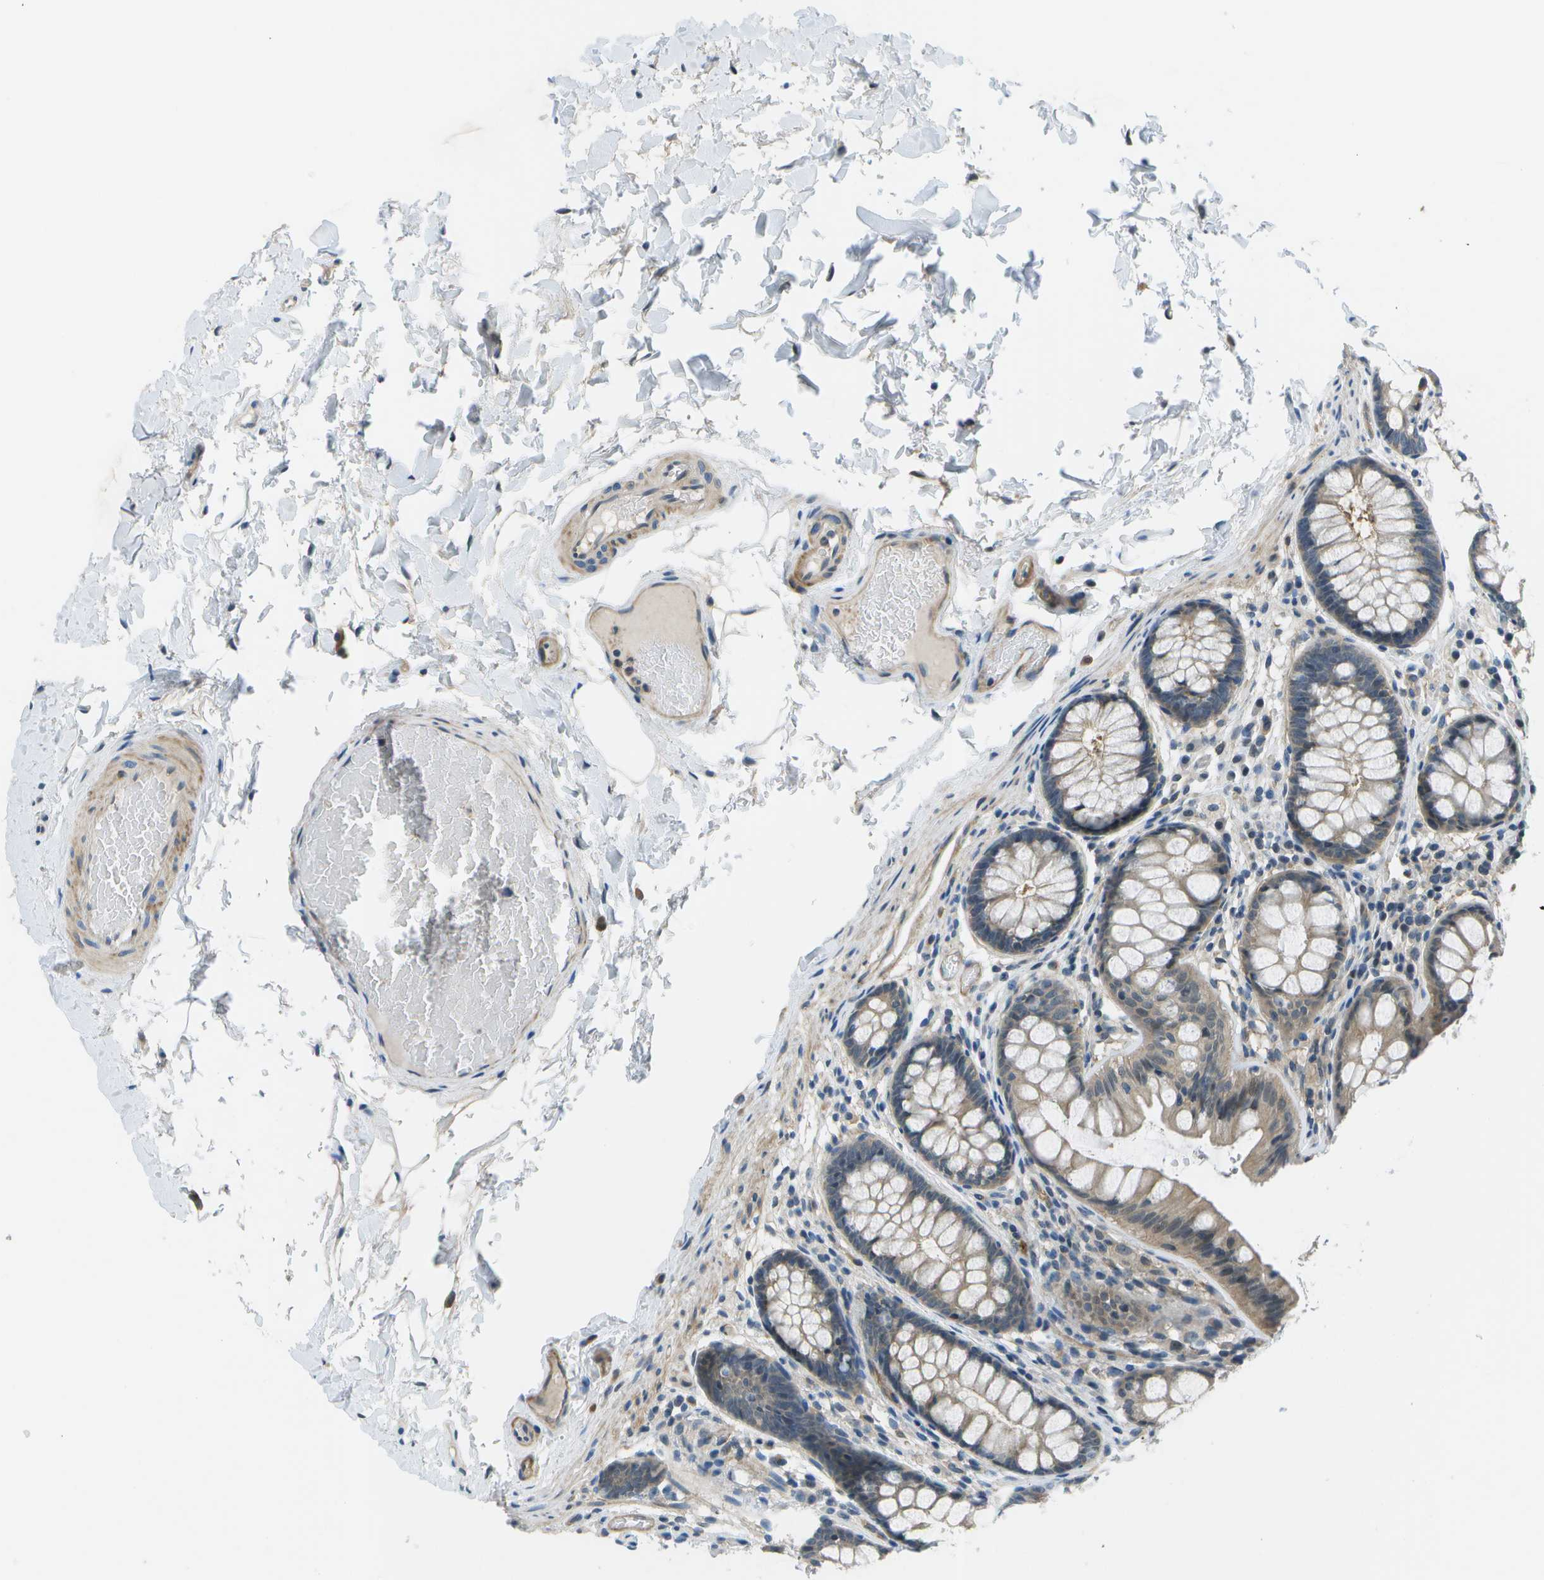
{"staining": {"intensity": "negative", "quantity": "none", "location": "none"}, "tissue": "colon", "cell_type": "Endothelial cells", "image_type": "normal", "snomed": [{"axis": "morphology", "description": "Normal tissue, NOS"}, {"axis": "topography", "description": "Colon"}], "caption": "High power microscopy photomicrograph of an immunohistochemistry (IHC) image of unremarkable colon, revealing no significant staining in endothelial cells. Brightfield microscopy of IHC stained with DAB (brown) and hematoxylin (blue), captured at high magnification.", "gene": "ENPP5", "patient": {"sex": "female", "age": 56}}